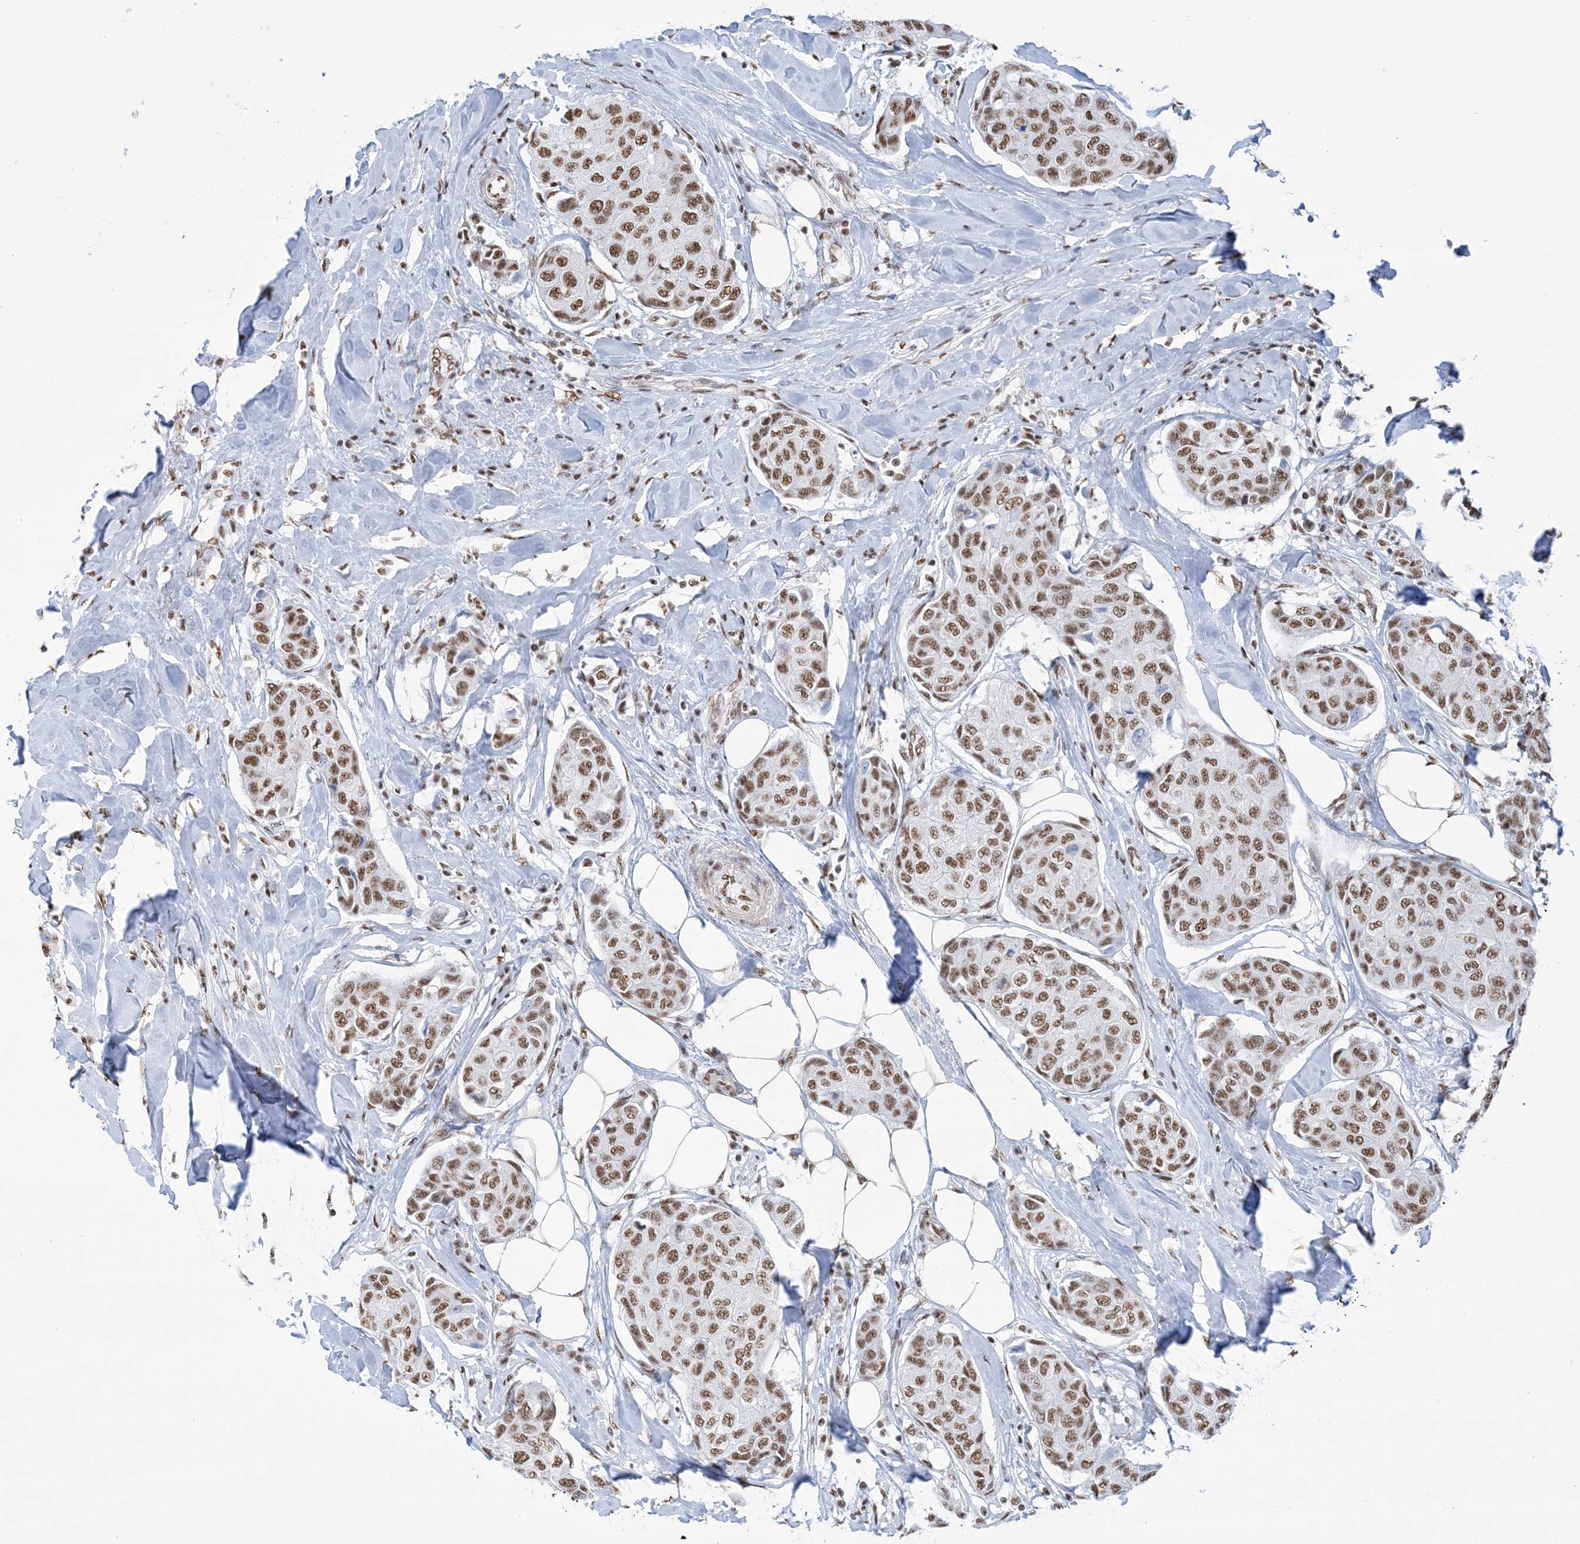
{"staining": {"intensity": "moderate", "quantity": ">75%", "location": "nuclear"}, "tissue": "breast cancer", "cell_type": "Tumor cells", "image_type": "cancer", "snomed": [{"axis": "morphology", "description": "Duct carcinoma"}, {"axis": "topography", "description": "Breast"}], "caption": "Breast cancer (infiltrating ductal carcinoma) tissue exhibits moderate nuclear staining in about >75% of tumor cells (Stains: DAB in brown, nuclei in blue, Microscopy: brightfield microscopy at high magnification).", "gene": "ZNF792", "patient": {"sex": "female", "age": 80}}